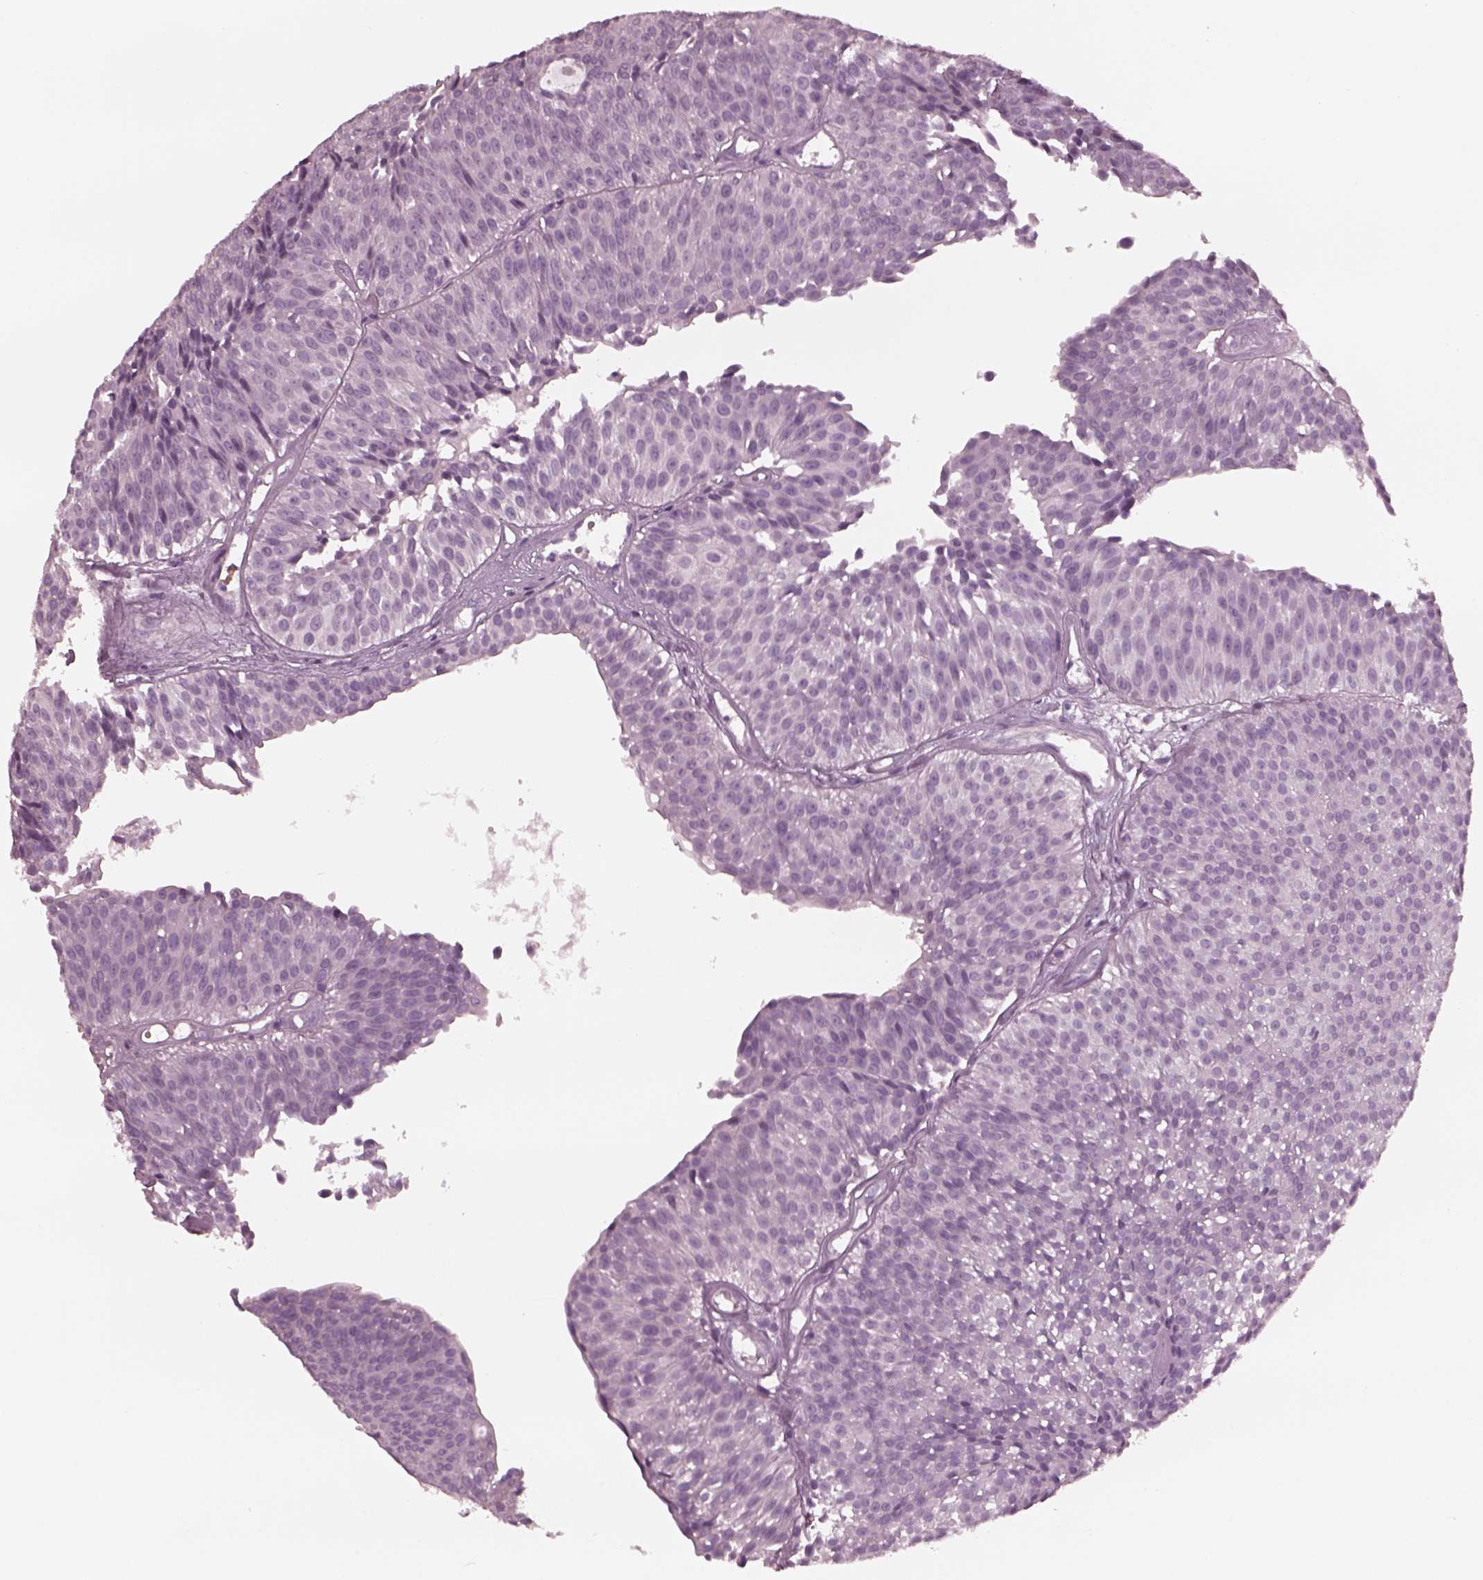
{"staining": {"intensity": "negative", "quantity": "none", "location": "none"}, "tissue": "urothelial cancer", "cell_type": "Tumor cells", "image_type": "cancer", "snomed": [{"axis": "morphology", "description": "Urothelial carcinoma, Low grade"}, {"axis": "topography", "description": "Urinary bladder"}], "caption": "A histopathology image of urothelial carcinoma (low-grade) stained for a protein reveals no brown staining in tumor cells.", "gene": "YY2", "patient": {"sex": "male", "age": 63}}